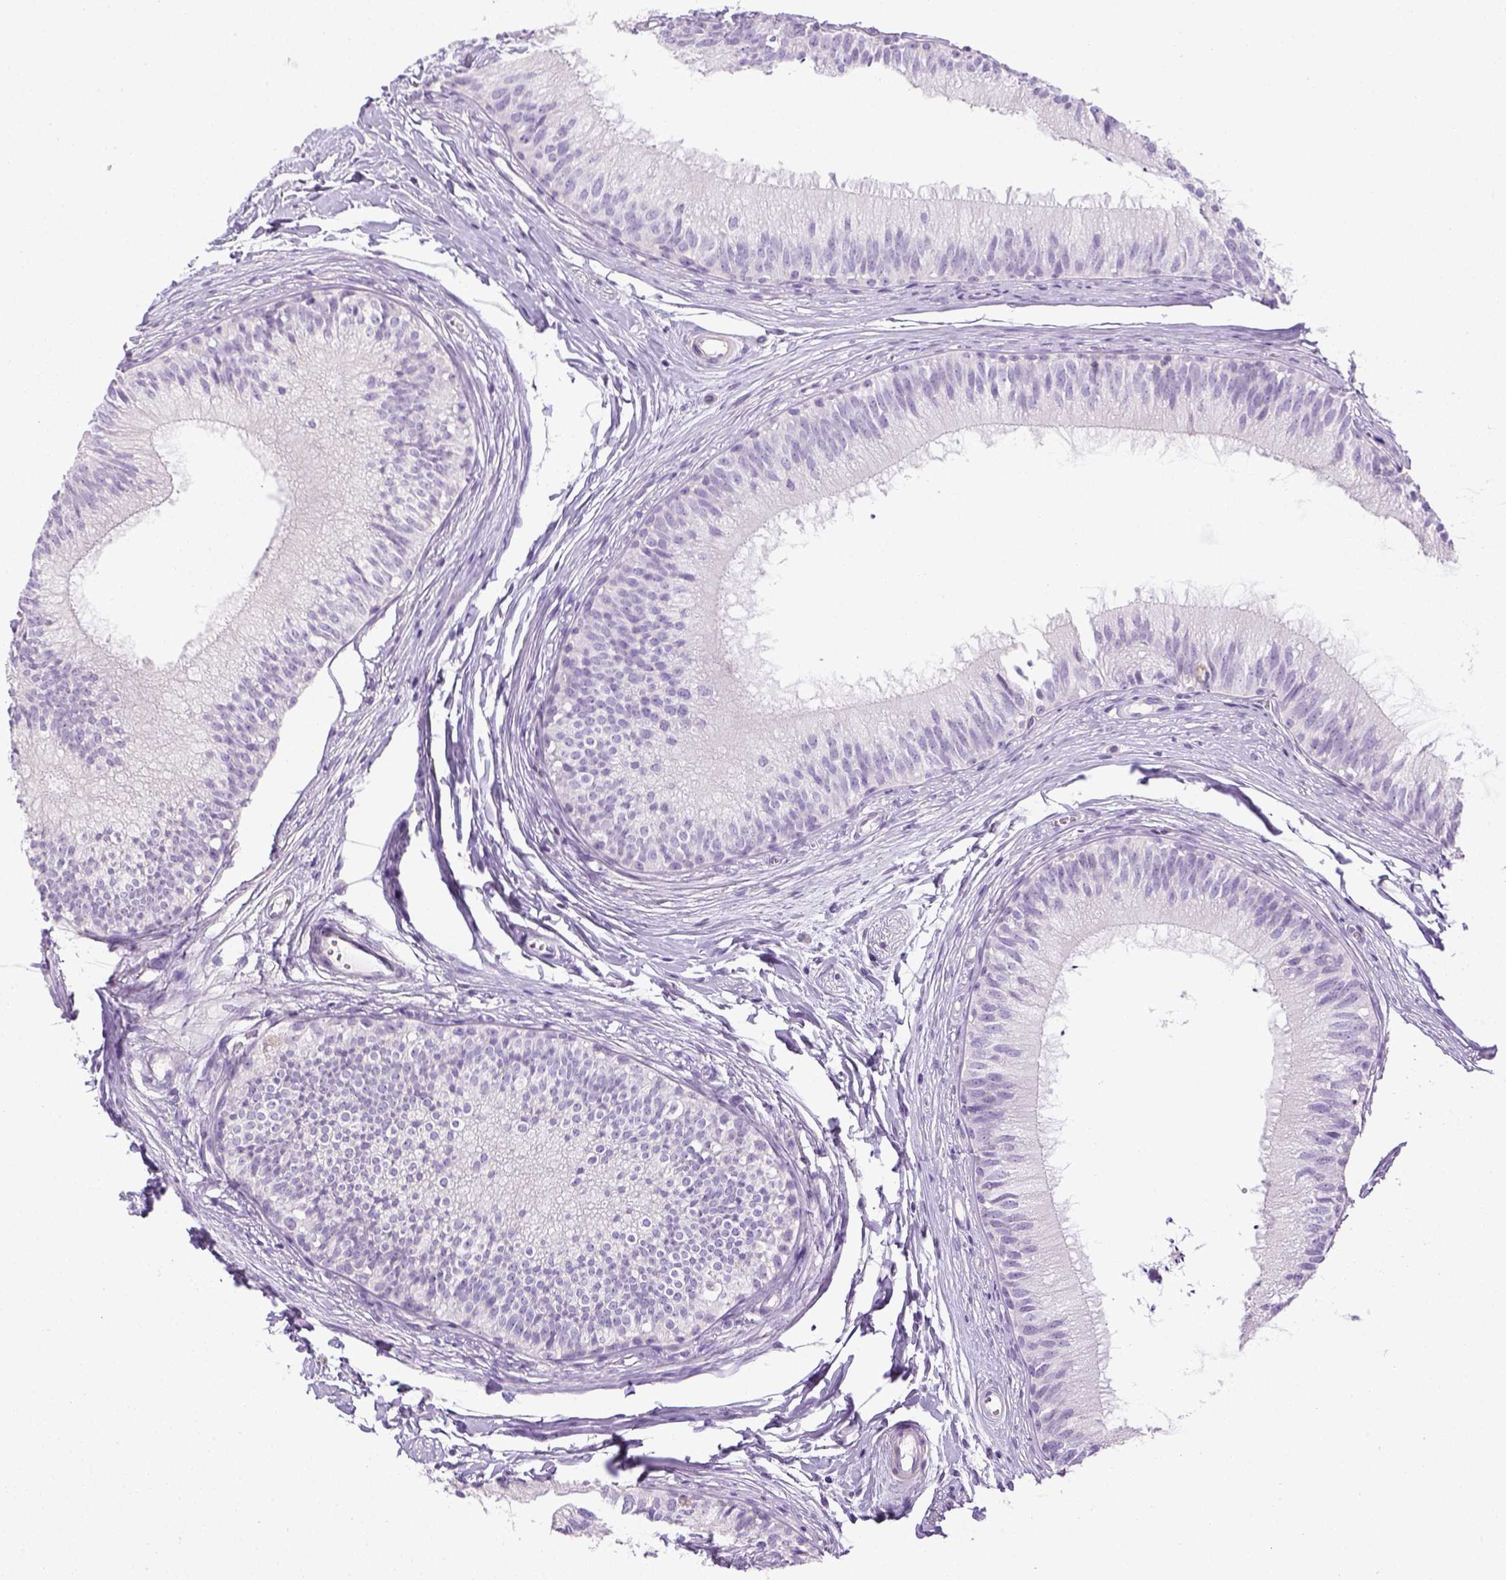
{"staining": {"intensity": "negative", "quantity": "none", "location": "none"}, "tissue": "epididymis", "cell_type": "Glandular cells", "image_type": "normal", "snomed": [{"axis": "morphology", "description": "Normal tissue, NOS"}, {"axis": "topography", "description": "Epididymis"}], "caption": "Immunohistochemistry (IHC) histopathology image of normal human epididymis stained for a protein (brown), which exhibits no positivity in glandular cells.", "gene": "LGSN", "patient": {"sex": "male", "age": 29}}